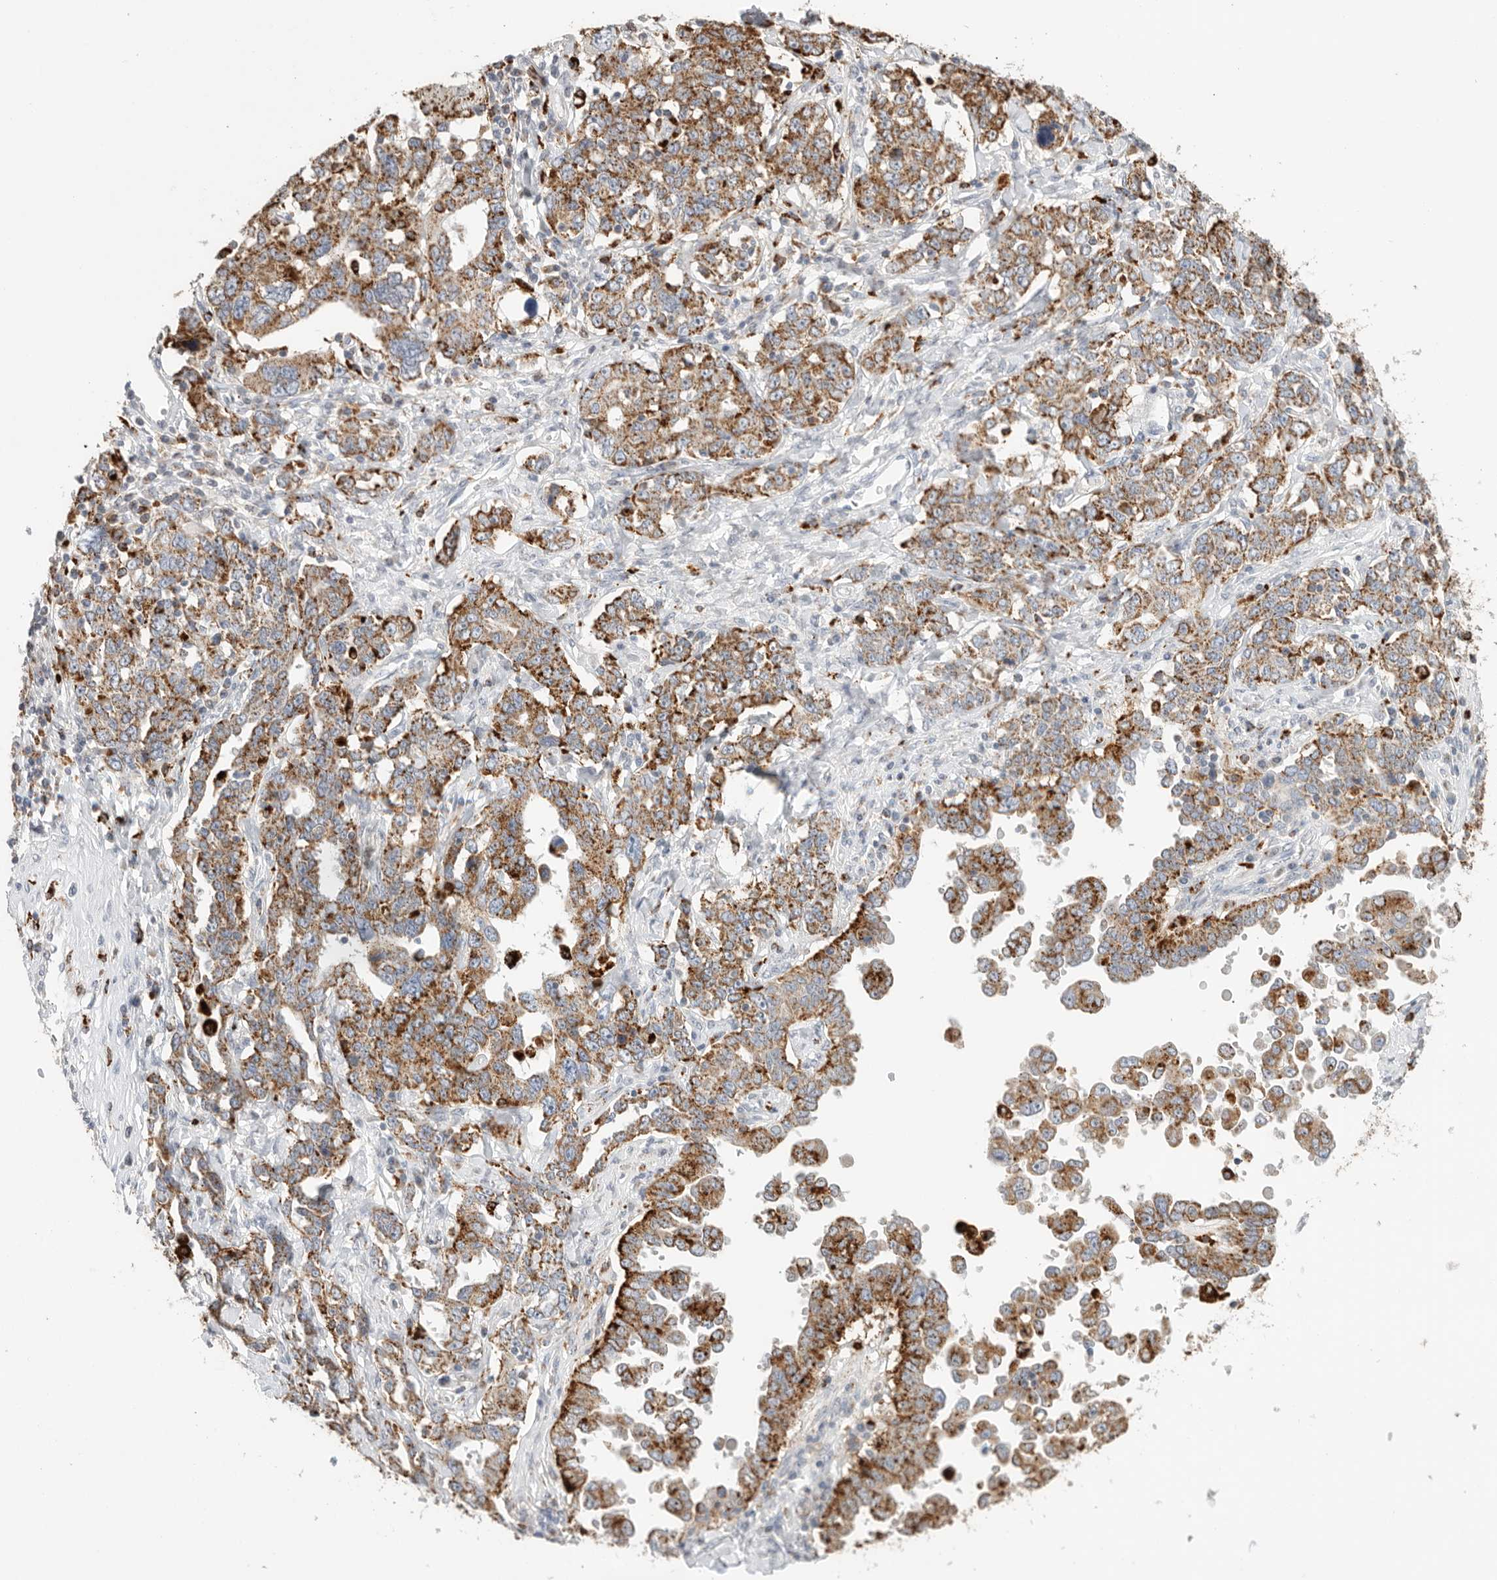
{"staining": {"intensity": "strong", "quantity": "25%-75%", "location": "cytoplasmic/membranous"}, "tissue": "ovarian cancer", "cell_type": "Tumor cells", "image_type": "cancer", "snomed": [{"axis": "morphology", "description": "Carcinoma, endometroid"}, {"axis": "topography", "description": "Ovary"}], "caption": "This is a micrograph of immunohistochemistry (IHC) staining of endometroid carcinoma (ovarian), which shows strong positivity in the cytoplasmic/membranous of tumor cells.", "gene": "GGH", "patient": {"sex": "female", "age": 62}}